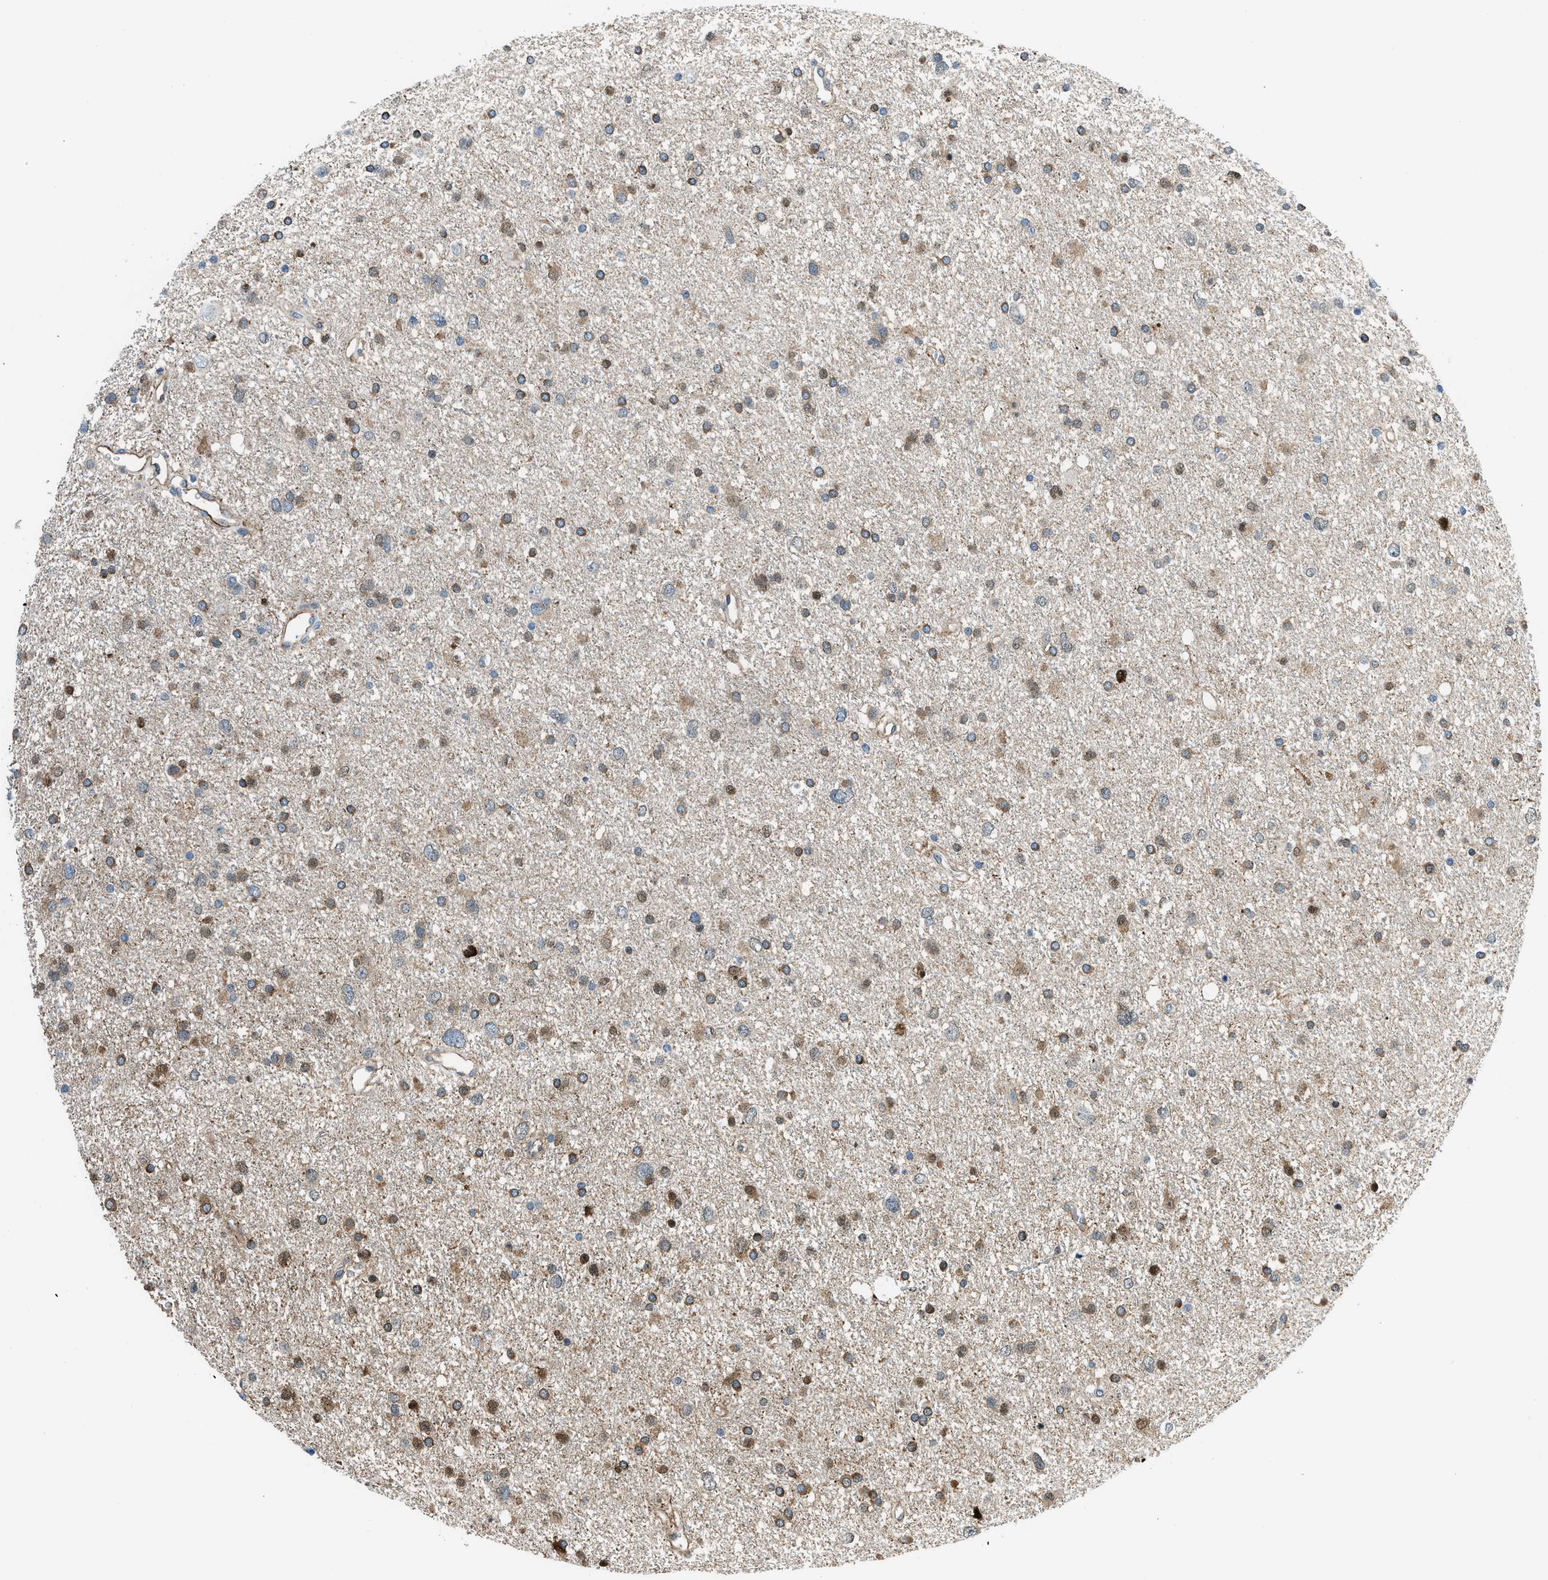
{"staining": {"intensity": "strong", "quantity": "25%-75%", "location": "cytoplasmic/membranous,nuclear"}, "tissue": "glioma", "cell_type": "Tumor cells", "image_type": "cancer", "snomed": [{"axis": "morphology", "description": "Glioma, malignant, Low grade"}, {"axis": "topography", "description": "Brain"}], "caption": "DAB immunohistochemical staining of human malignant glioma (low-grade) demonstrates strong cytoplasmic/membranous and nuclear protein positivity in approximately 25%-75% of tumor cells. (Stains: DAB (3,3'-diaminobenzidine) in brown, nuclei in blue, Microscopy: brightfield microscopy at high magnification).", "gene": "YWHAE", "patient": {"sex": "female", "age": 37}}